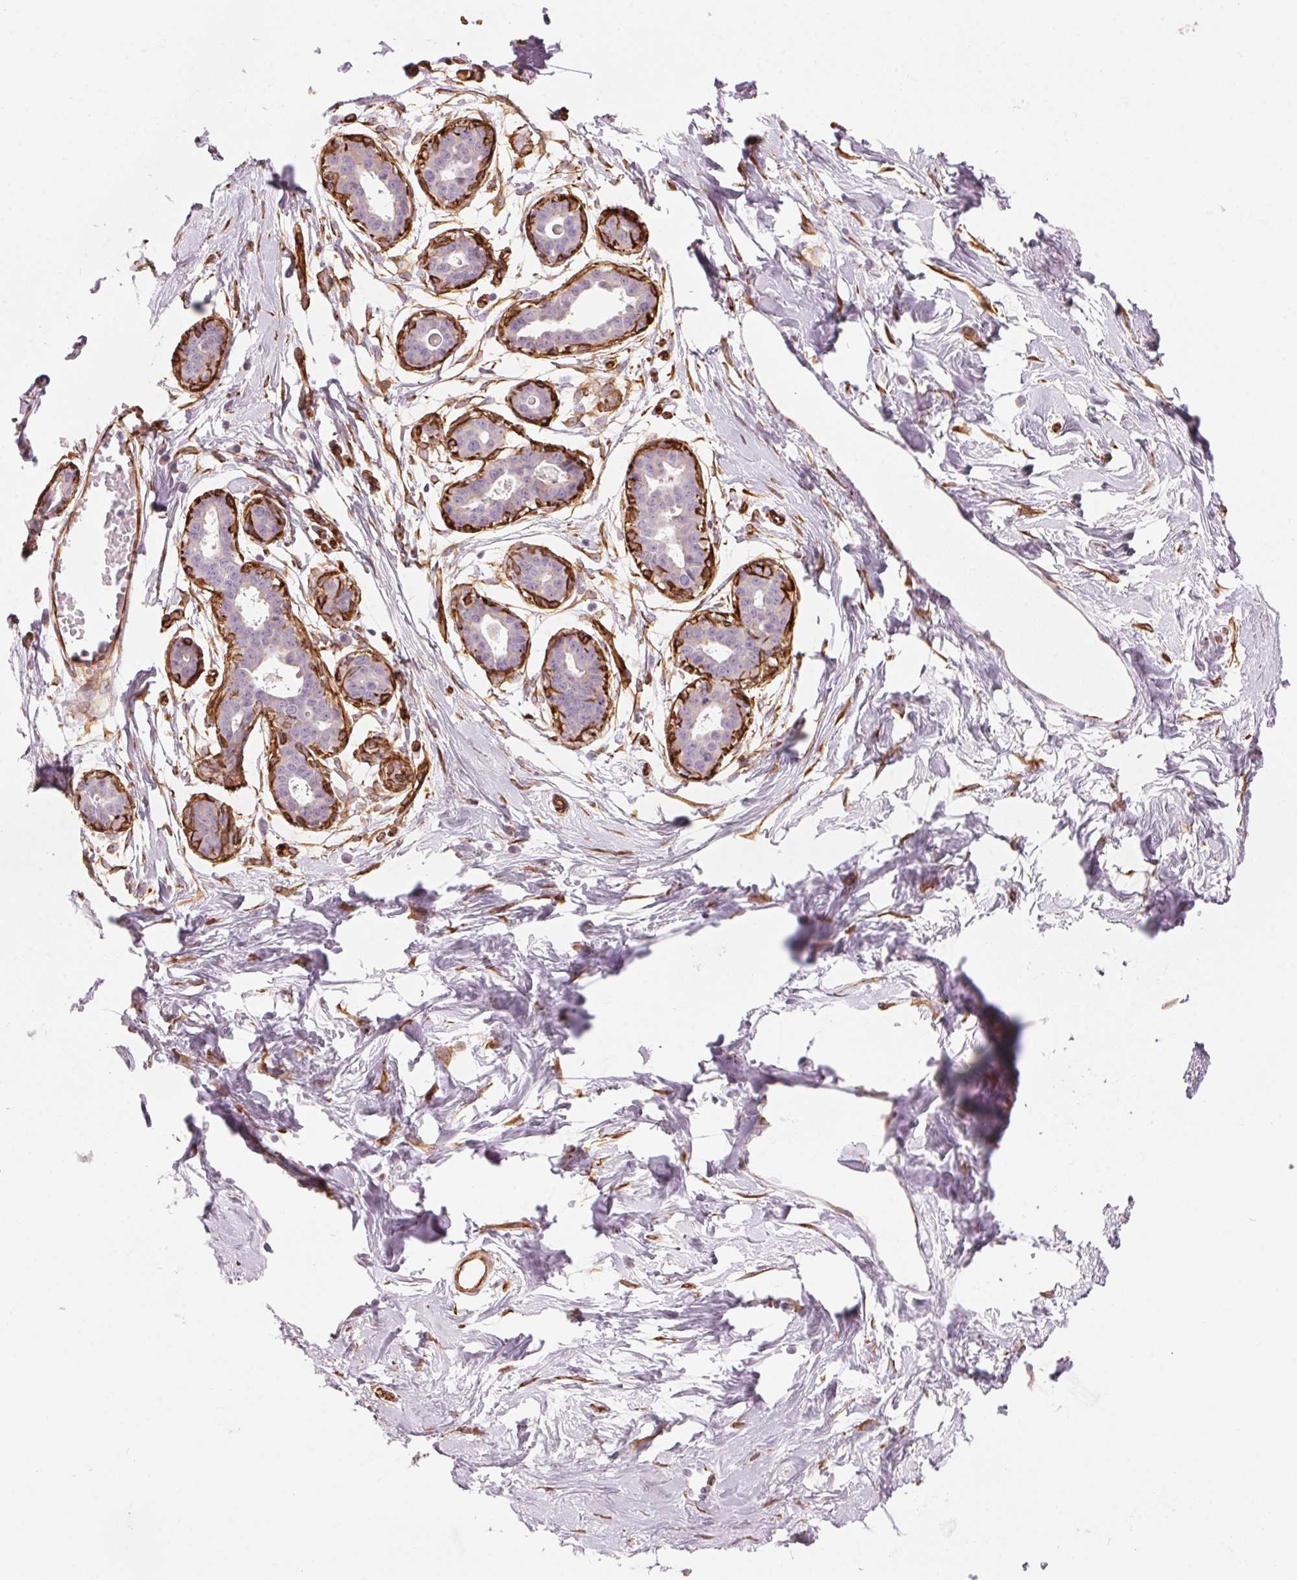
{"staining": {"intensity": "negative", "quantity": "none", "location": "none"}, "tissue": "breast", "cell_type": "Adipocytes", "image_type": "normal", "snomed": [{"axis": "morphology", "description": "Normal tissue, NOS"}, {"axis": "topography", "description": "Breast"}], "caption": "DAB (3,3'-diaminobenzidine) immunohistochemical staining of unremarkable breast reveals no significant expression in adipocytes.", "gene": "CLPS", "patient": {"sex": "female", "age": 45}}